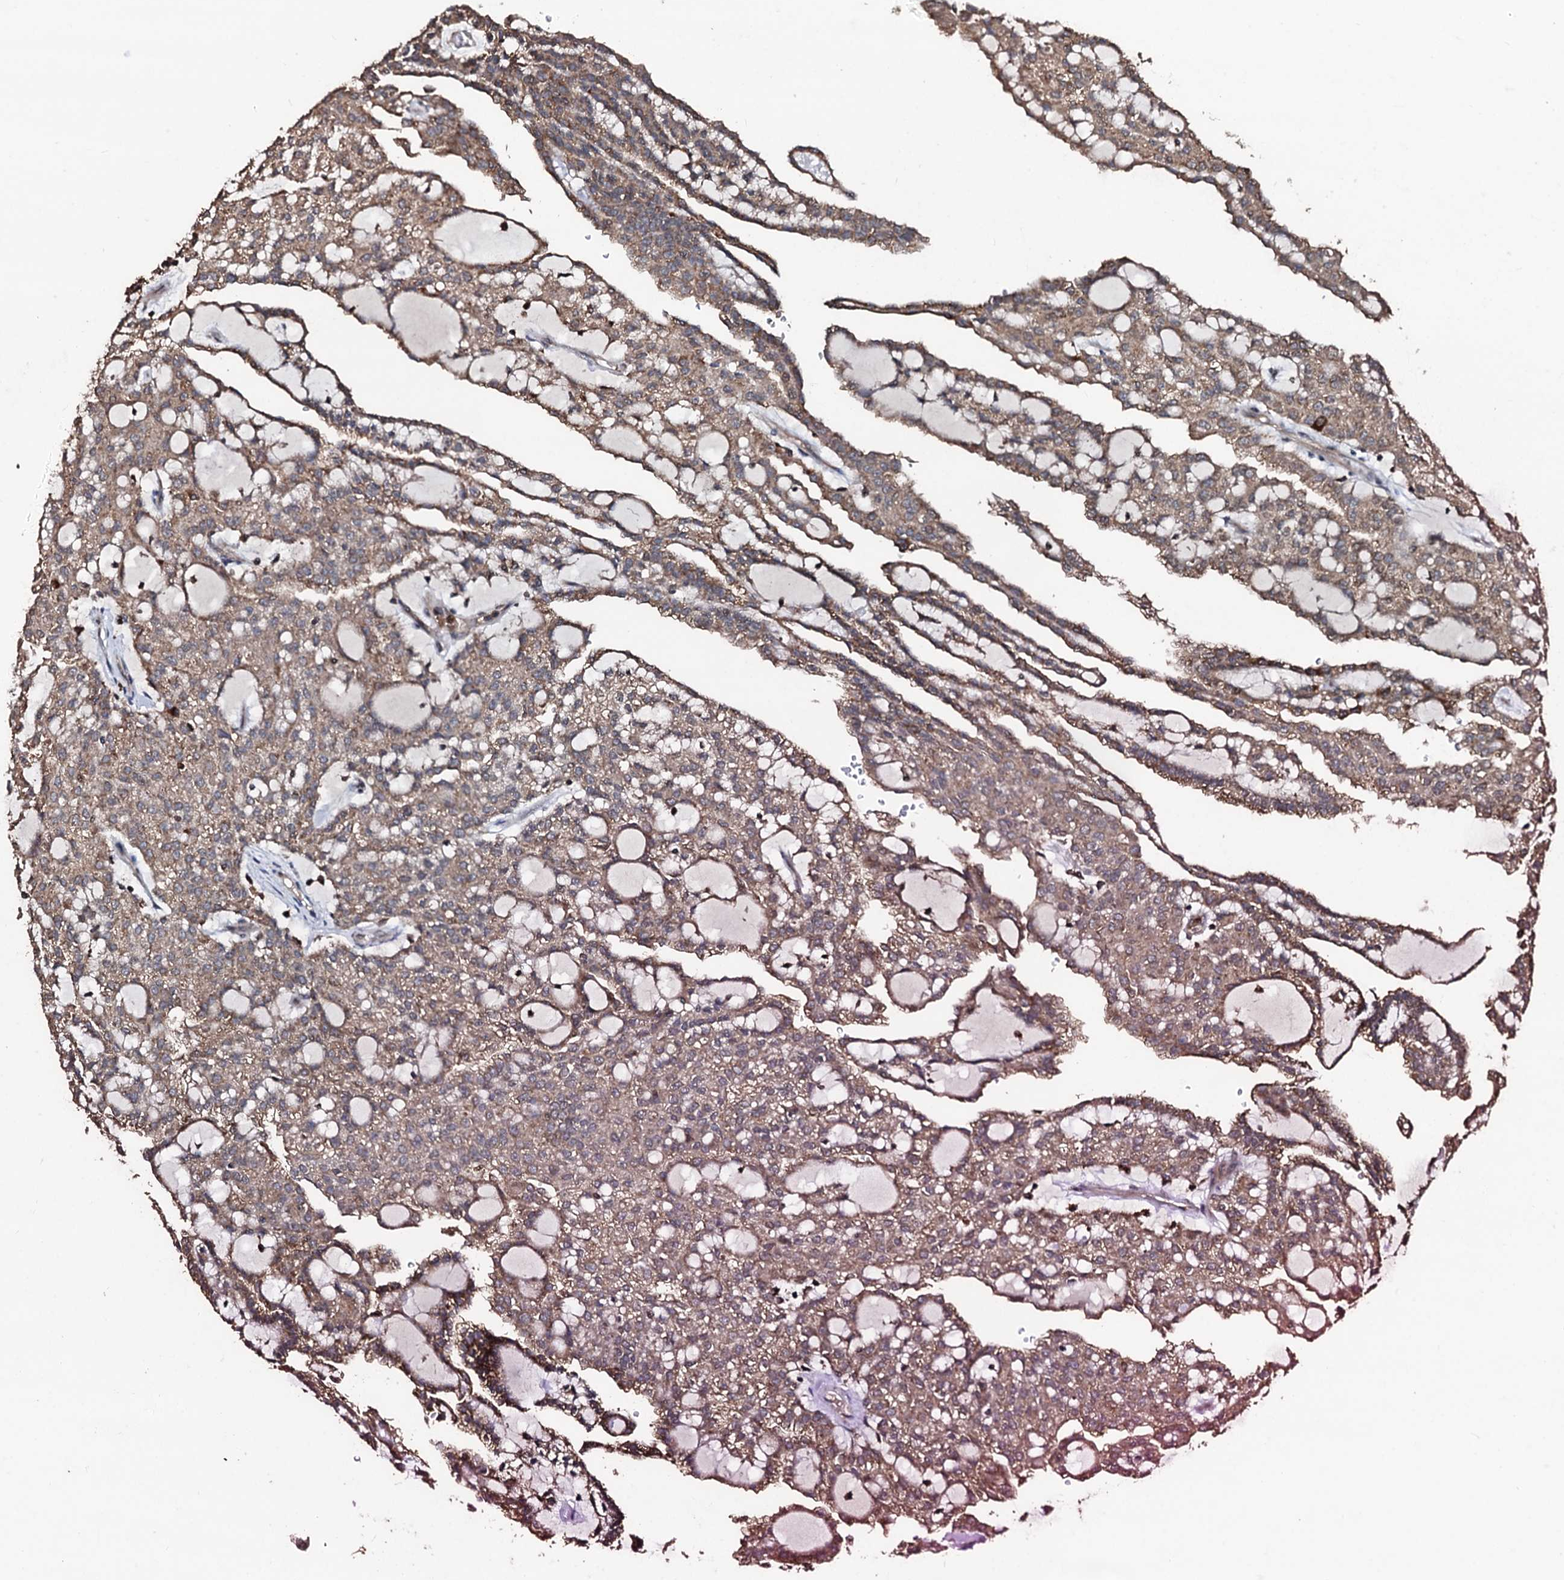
{"staining": {"intensity": "moderate", "quantity": ">75%", "location": "cytoplasmic/membranous"}, "tissue": "renal cancer", "cell_type": "Tumor cells", "image_type": "cancer", "snomed": [{"axis": "morphology", "description": "Adenocarcinoma, NOS"}, {"axis": "topography", "description": "Kidney"}], "caption": "DAB immunohistochemical staining of renal adenocarcinoma demonstrates moderate cytoplasmic/membranous protein expression in approximately >75% of tumor cells.", "gene": "SDHAF2", "patient": {"sex": "male", "age": 63}}